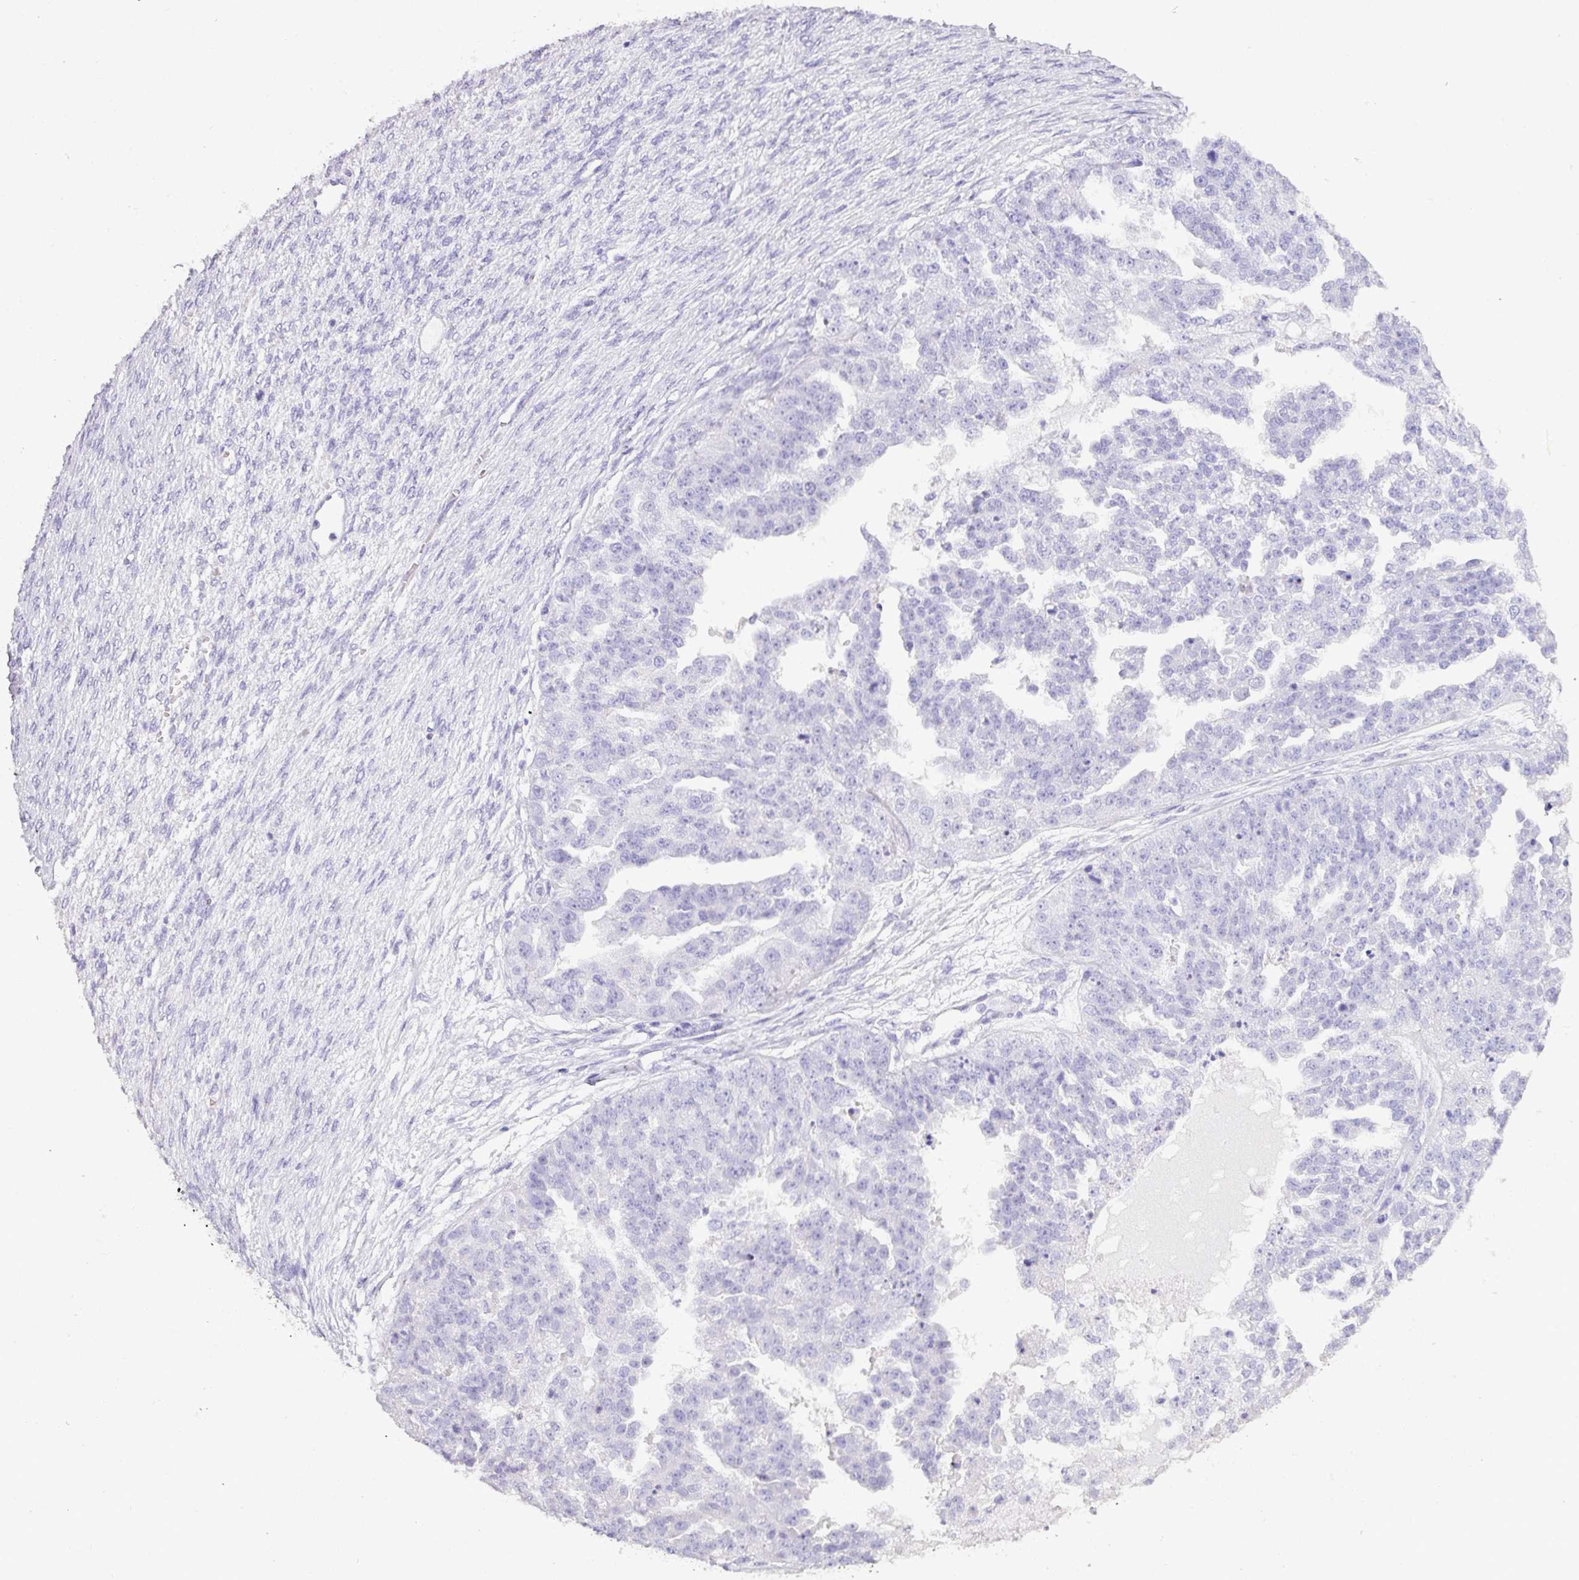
{"staining": {"intensity": "negative", "quantity": "none", "location": "none"}, "tissue": "ovarian cancer", "cell_type": "Tumor cells", "image_type": "cancer", "snomed": [{"axis": "morphology", "description": "Cystadenocarcinoma, serous, NOS"}, {"axis": "topography", "description": "Ovary"}], "caption": "DAB immunohistochemical staining of serous cystadenocarcinoma (ovarian) displays no significant expression in tumor cells.", "gene": "NAPSA", "patient": {"sex": "female", "age": 58}}